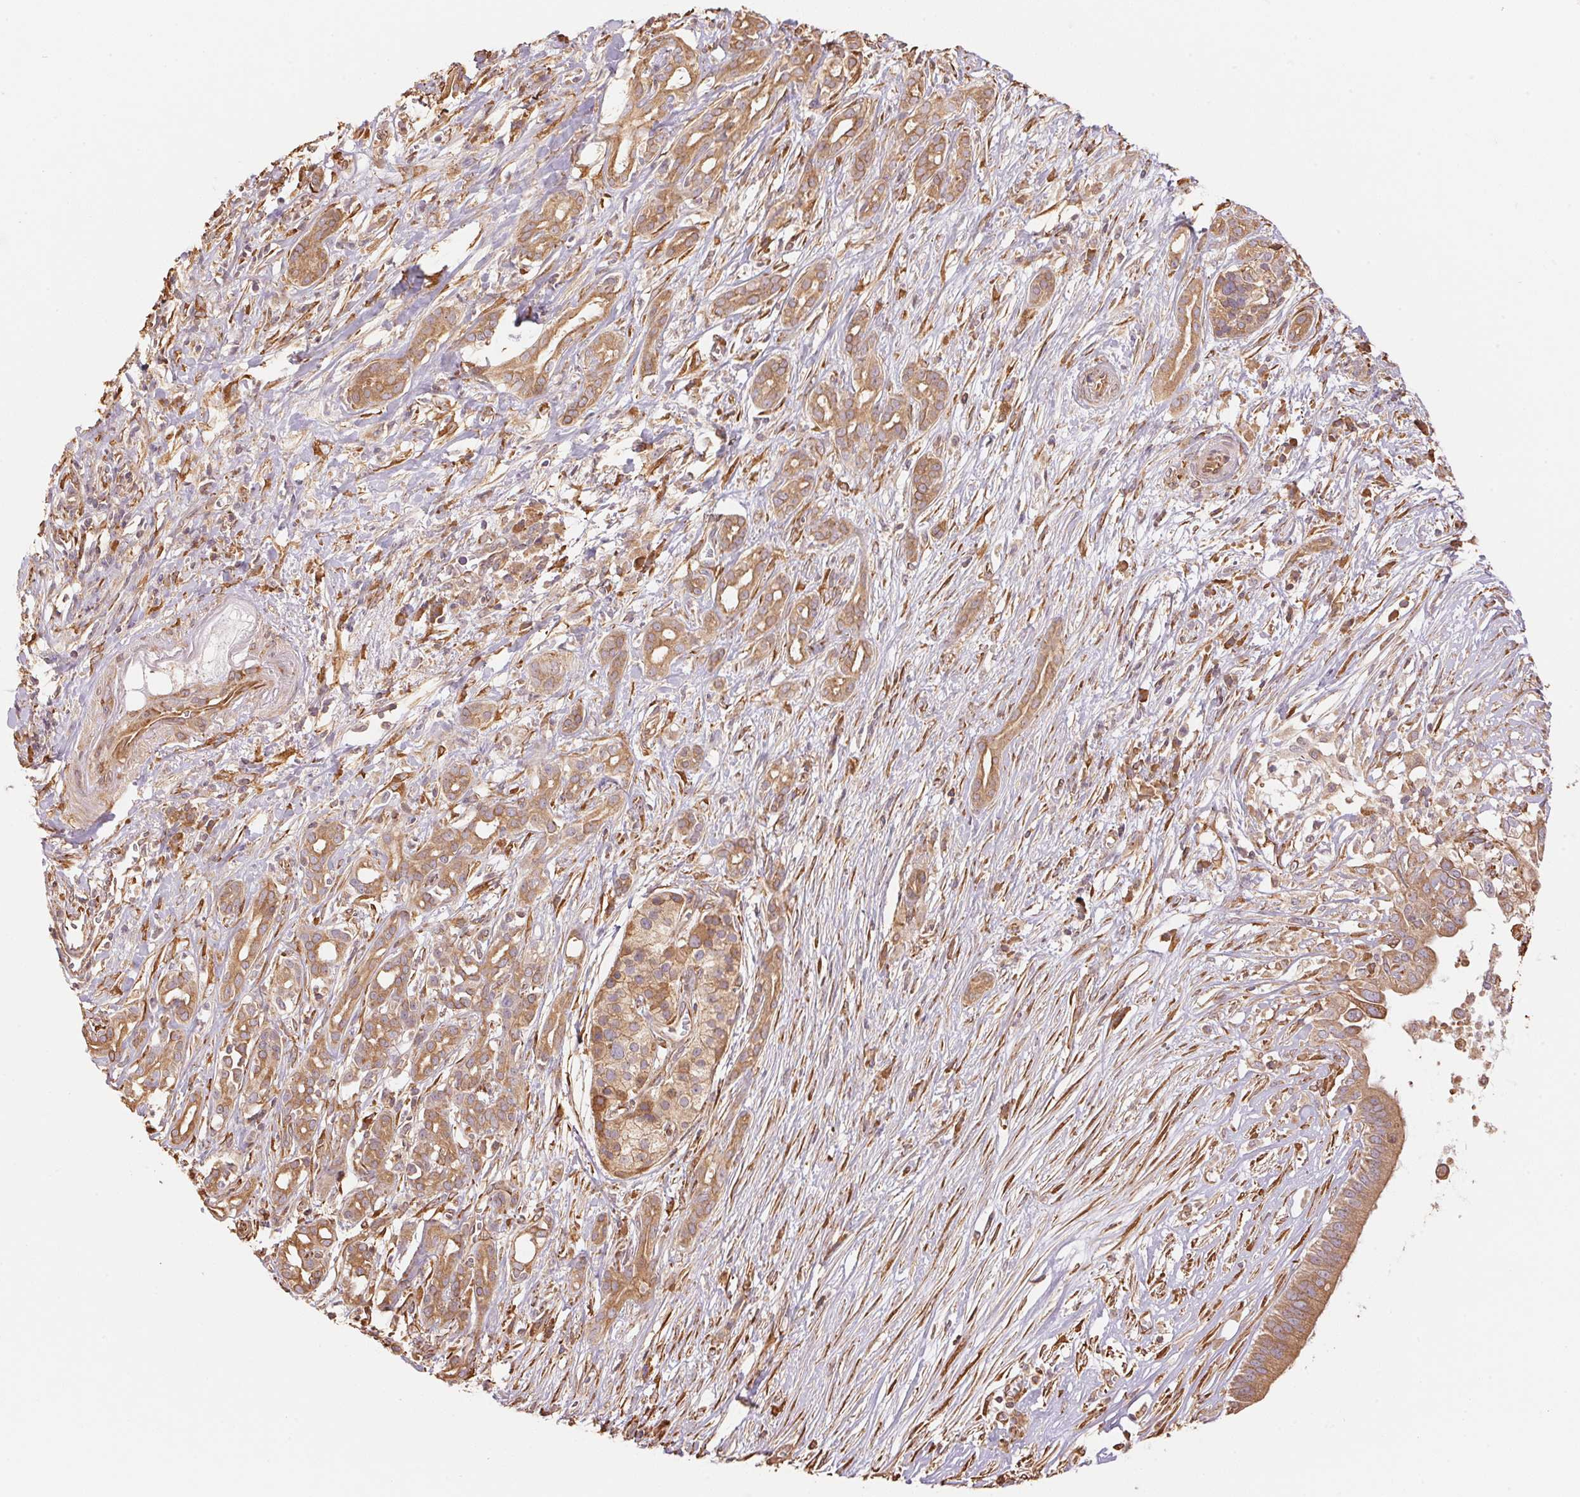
{"staining": {"intensity": "moderate", "quantity": ">75%", "location": "cytoplasmic/membranous"}, "tissue": "pancreatic cancer", "cell_type": "Tumor cells", "image_type": "cancer", "snomed": [{"axis": "morphology", "description": "Adenocarcinoma, NOS"}, {"axis": "topography", "description": "Pancreas"}], "caption": "Moderate cytoplasmic/membranous positivity is identified in about >75% of tumor cells in pancreatic cancer (adenocarcinoma). Using DAB (brown) and hematoxylin (blue) stains, captured at high magnification using brightfield microscopy.", "gene": "C6orf163", "patient": {"sex": "male", "age": 61}}